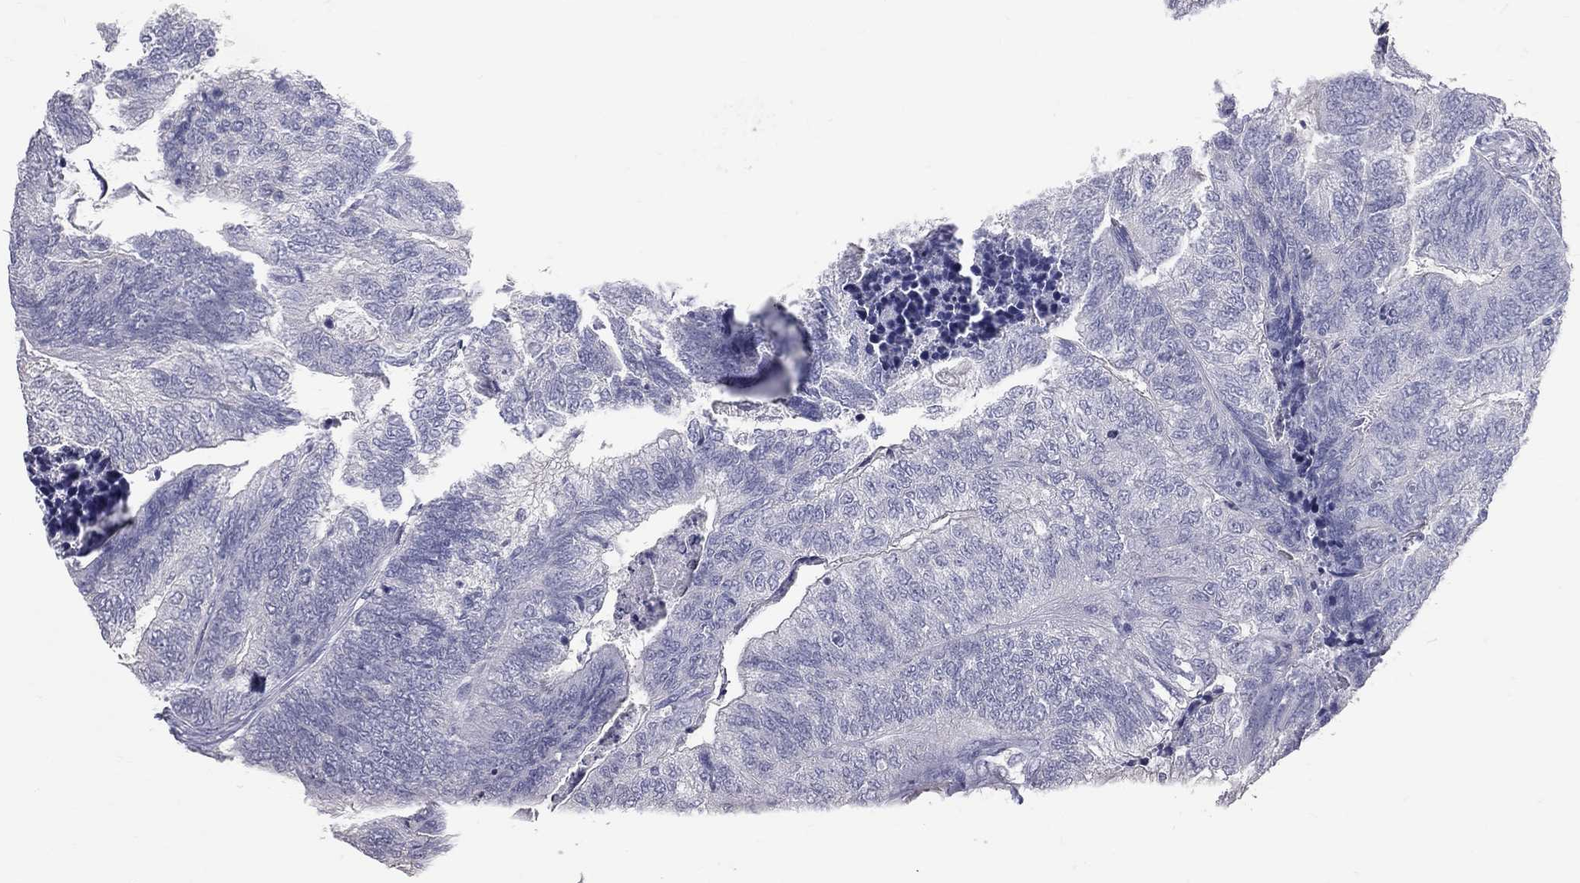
{"staining": {"intensity": "negative", "quantity": "none", "location": "none"}, "tissue": "colorectal cancer", "cell_type": "Tumor cells", "image_type": "cancer", "snomed": [{"axis": "morphology", "description": "Adenocarcinoma, NOS"}, {"axis": "topography", "description": "Colon"}], "caption": "This is an immunohistochemistry micrograph of colorectal cancer (adenocarcinoma). There is no staining in tumor cells.", "gene": "TFPI2", "patient": {"sex": "female", "age": 67}}